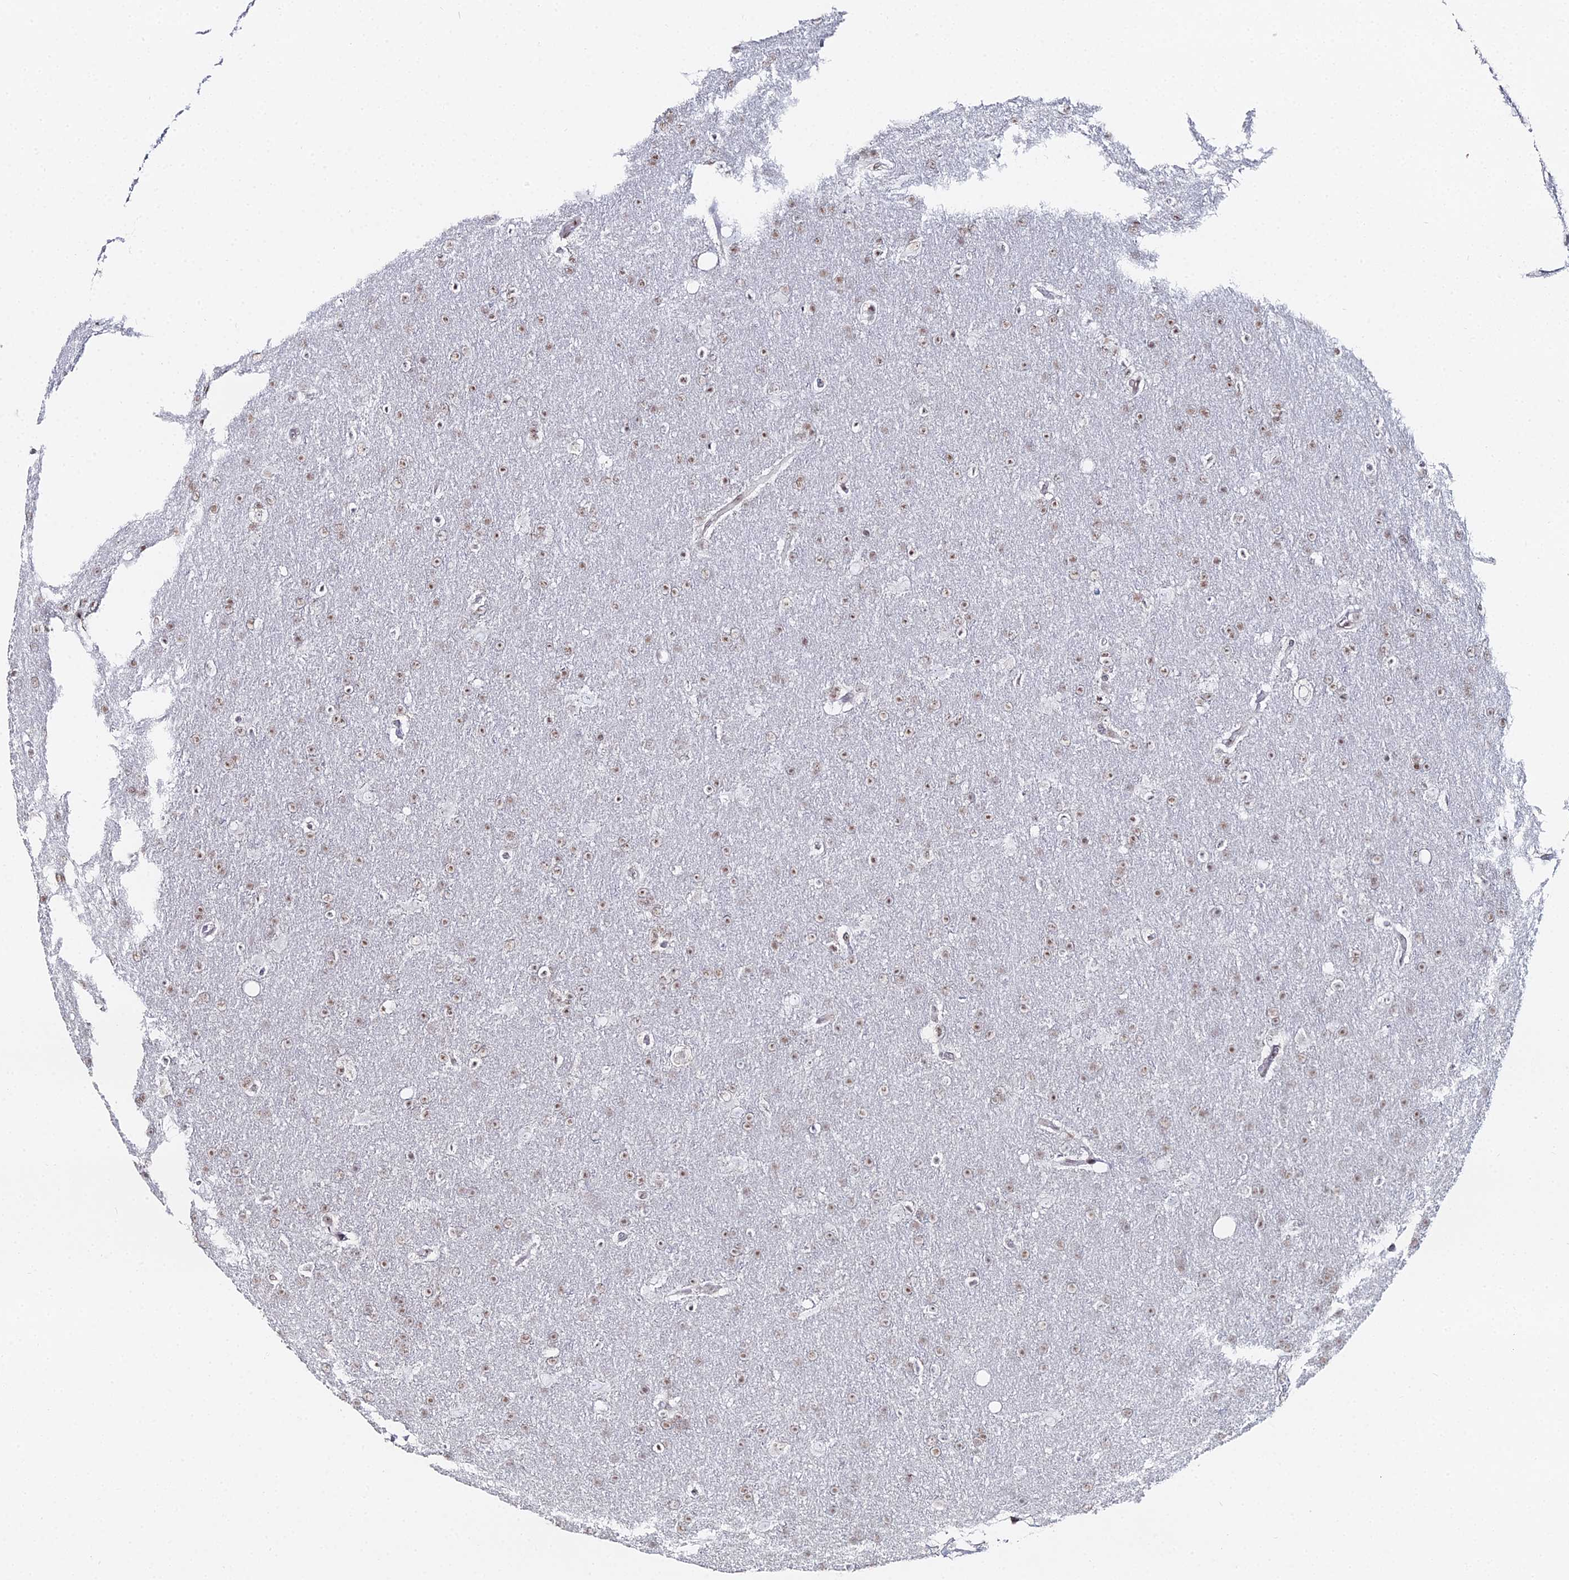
{"staining": {"intensity": "weak", "quantity": ">75%", "location": "nuclear"}, "tissue": "glioma", "cell_type": "Tumor cells", "image_type": "cancer", "snomed": [{"axis": "morphology", "description": "Glioma, malignant, Low grade"}, {"axis": "topography", "description": "Brain"}], "caption": "Protein staining of malignant glioma (low-grade) tissue shows weak nuclear staining in approximately >75% of tumor cells. (IHC, brightfield microscopy, high magnification).", "gene": "GSC2", "patient": {"sex": "female", "age": 32}}